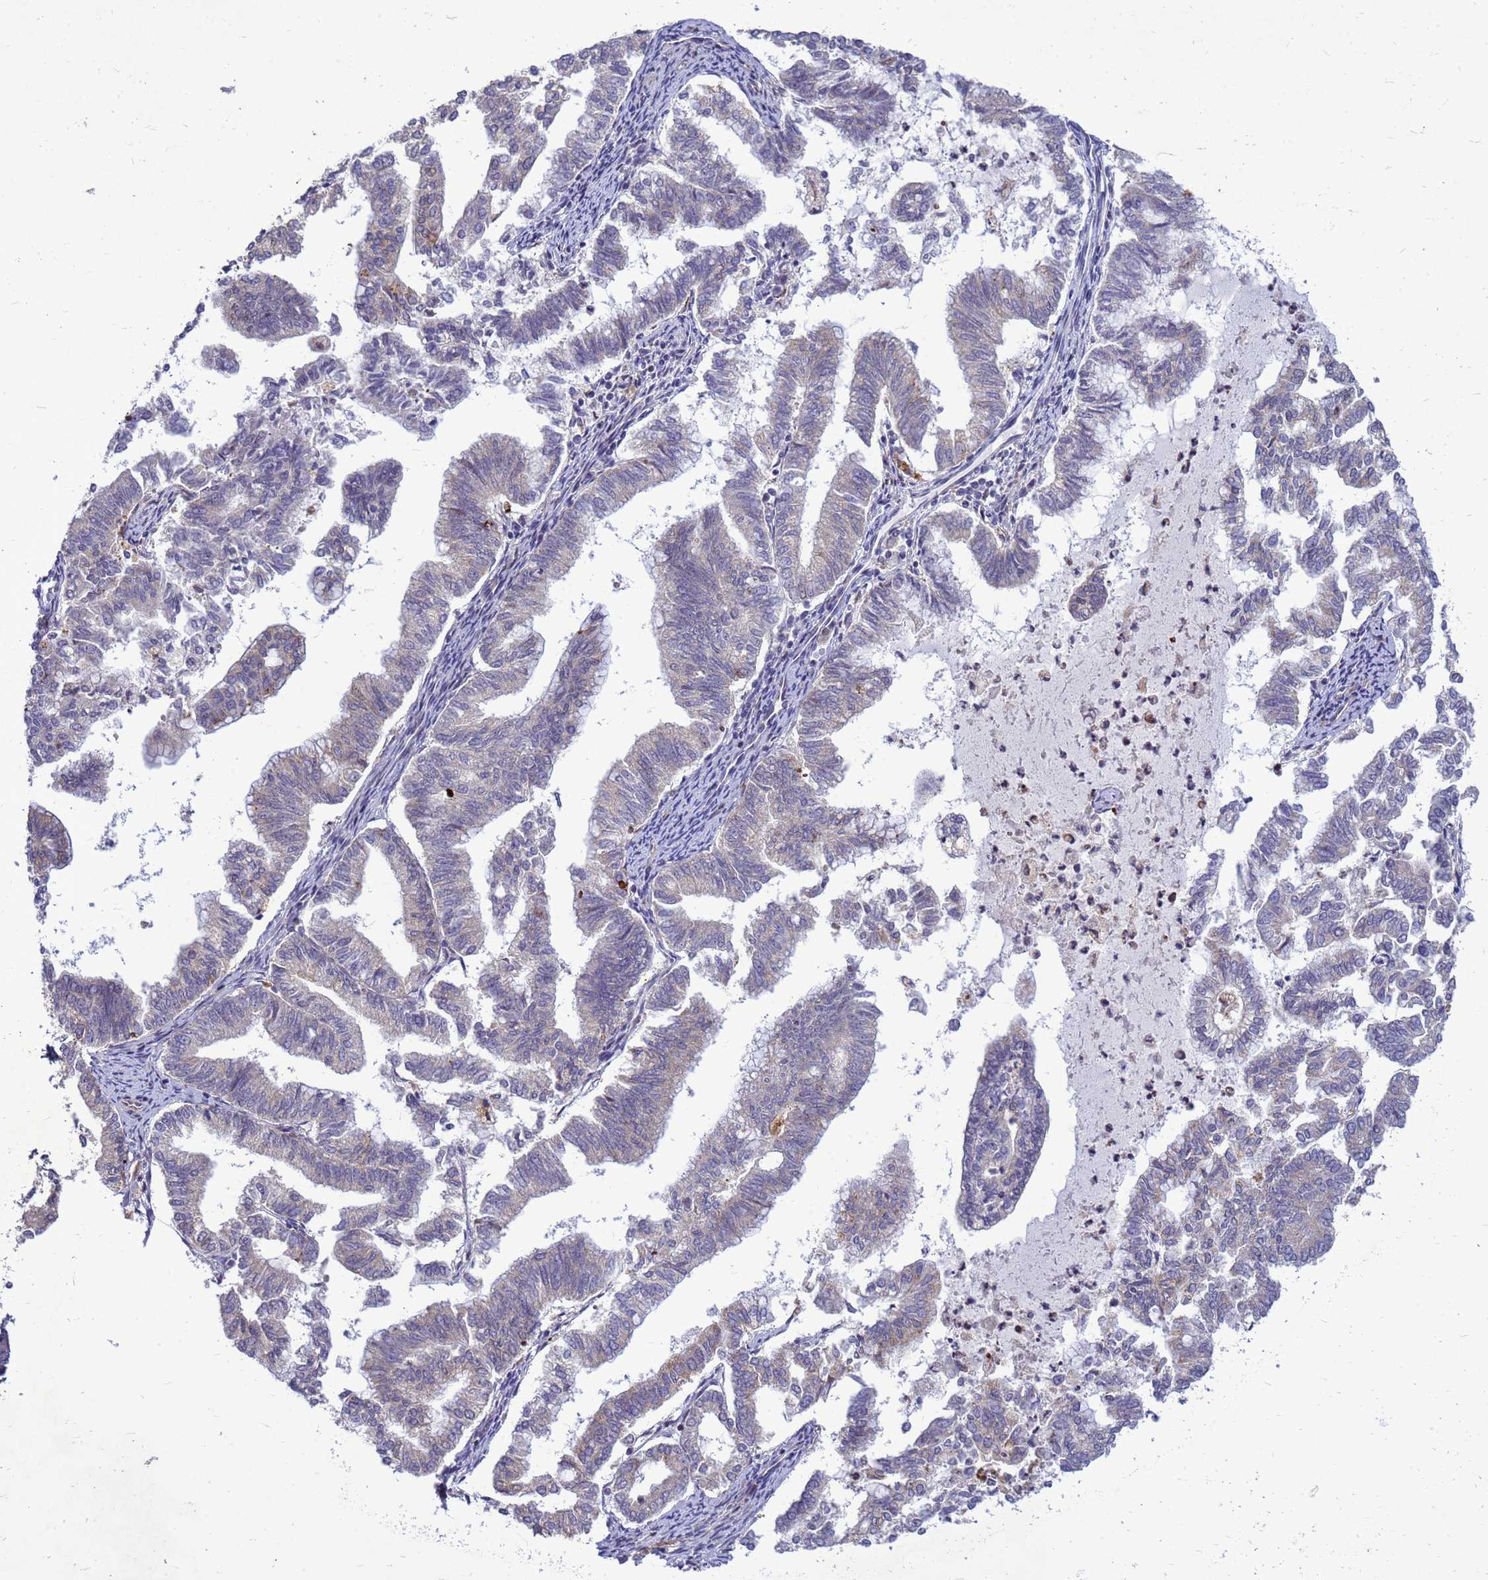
{"staining": {"intensity": "weak", "quantity": "25%-75%", "location": "cytoplasmic/membranous"}, "tissue": "endometrial cancer", "cell_type": "Tumor cells", "image_type": "cancer", "snomed": [{"axis": "morphology", "description": "Adenocarcinoma, NOS"}, {"axis": "topography", "description": "Endometrium"}], "caption": "Endometrial cancer tissue reveals weak cytoplasmic/membranous positivity in approximately 25%-75% of tumor cells", "gene": "C12orf43", "patient": {"sex": "female", "age": 79}}